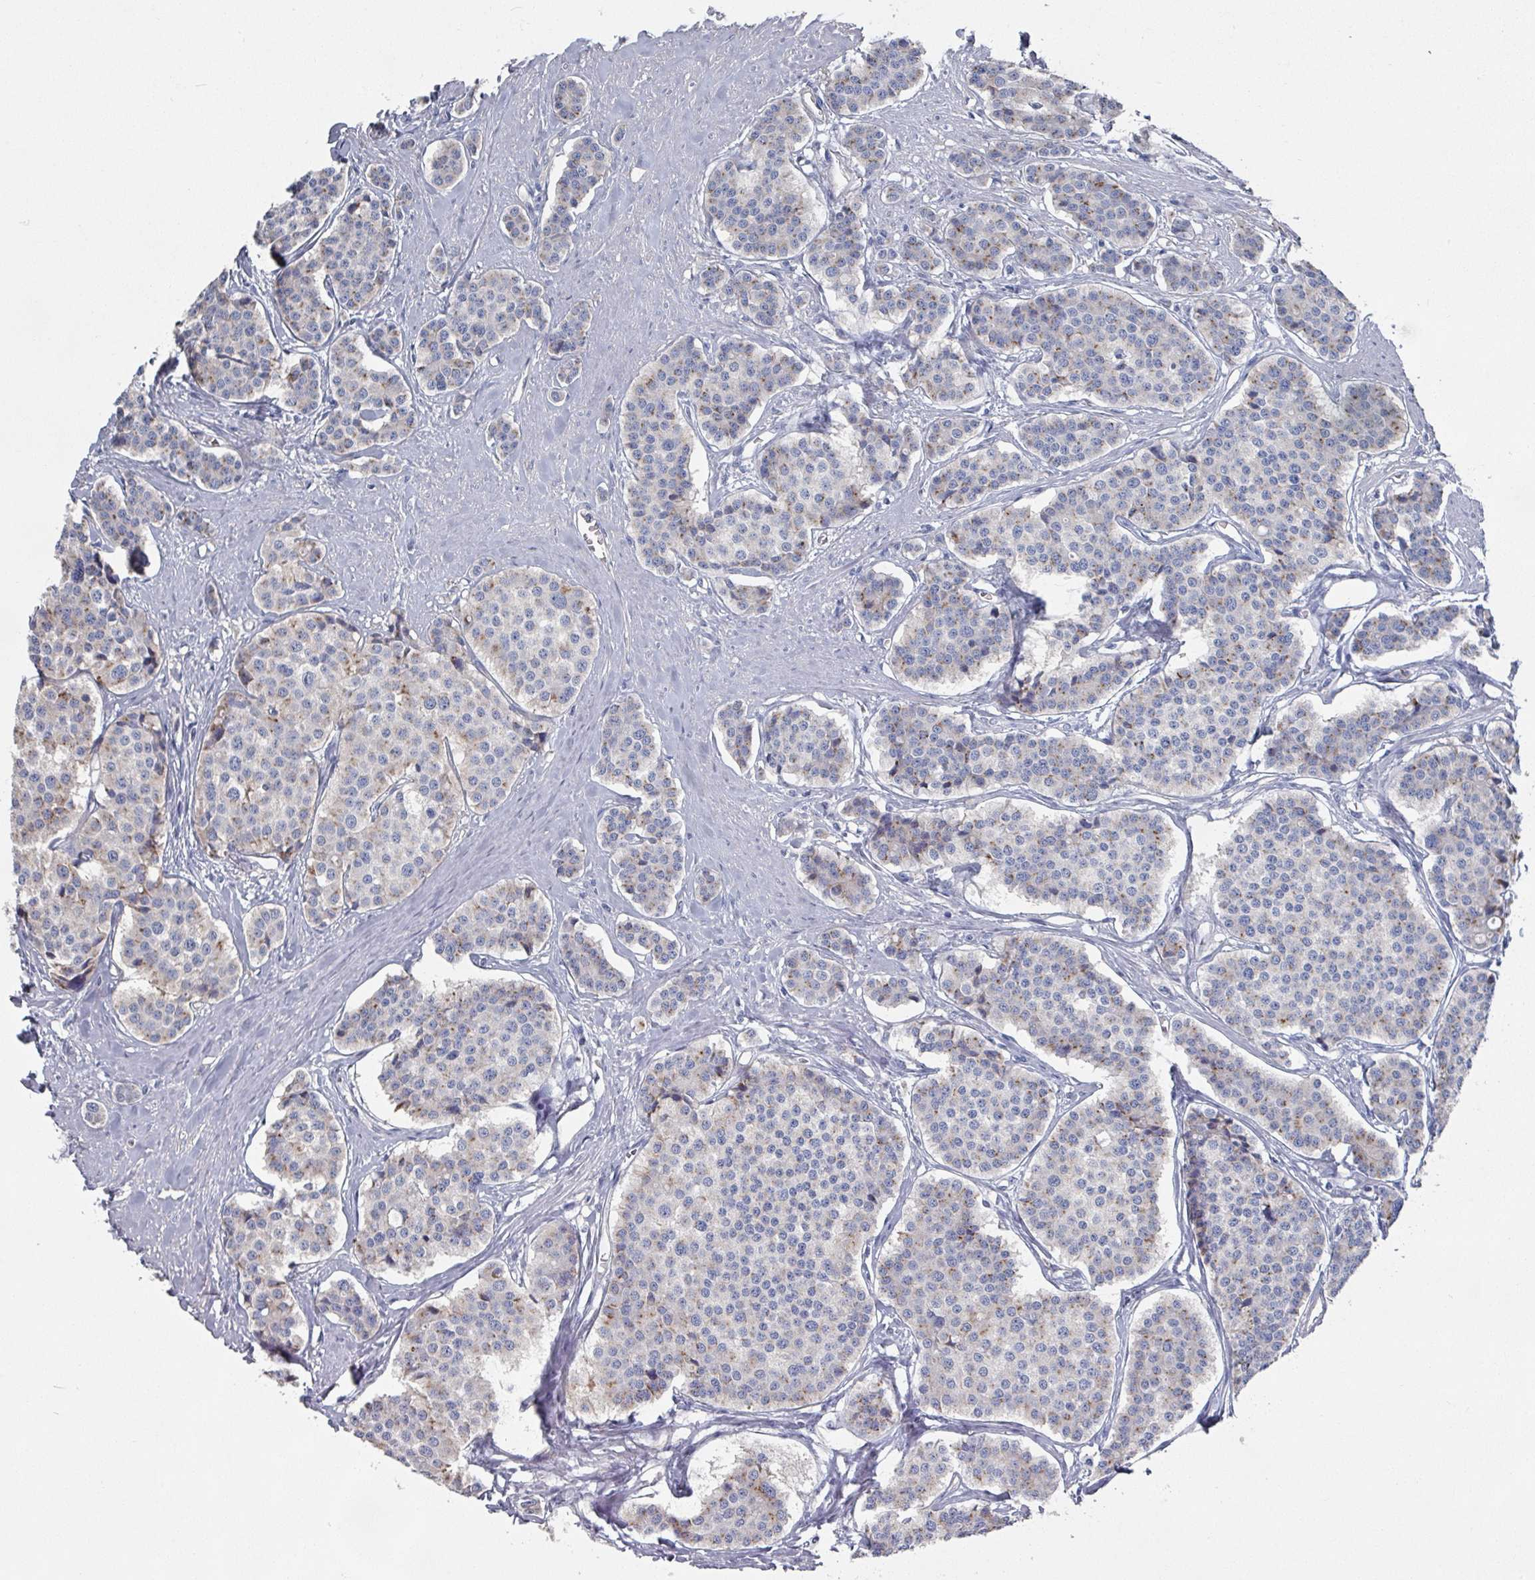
{"staining": {"intensity": "weak", "quantity": "25%-75%", "location": "cytoplasmic/membranous"}, "tissue": "carcinoid", "cell_type": "Tumor cells", "image_type": "cancer", "snomed": [{"axis": "morphology", "description": "Carcinoid, malignant, NOS"}, {"axis": "topography", "description": "Small intestine"}], "caption": "Brown immunohistochemical staining in human carcinoid shows weak cytoplasmic/membranous expression in about 25%-75% of tumor cells.", "gene": "EFL1", "patient": {"sex": "male", "age": 60}}